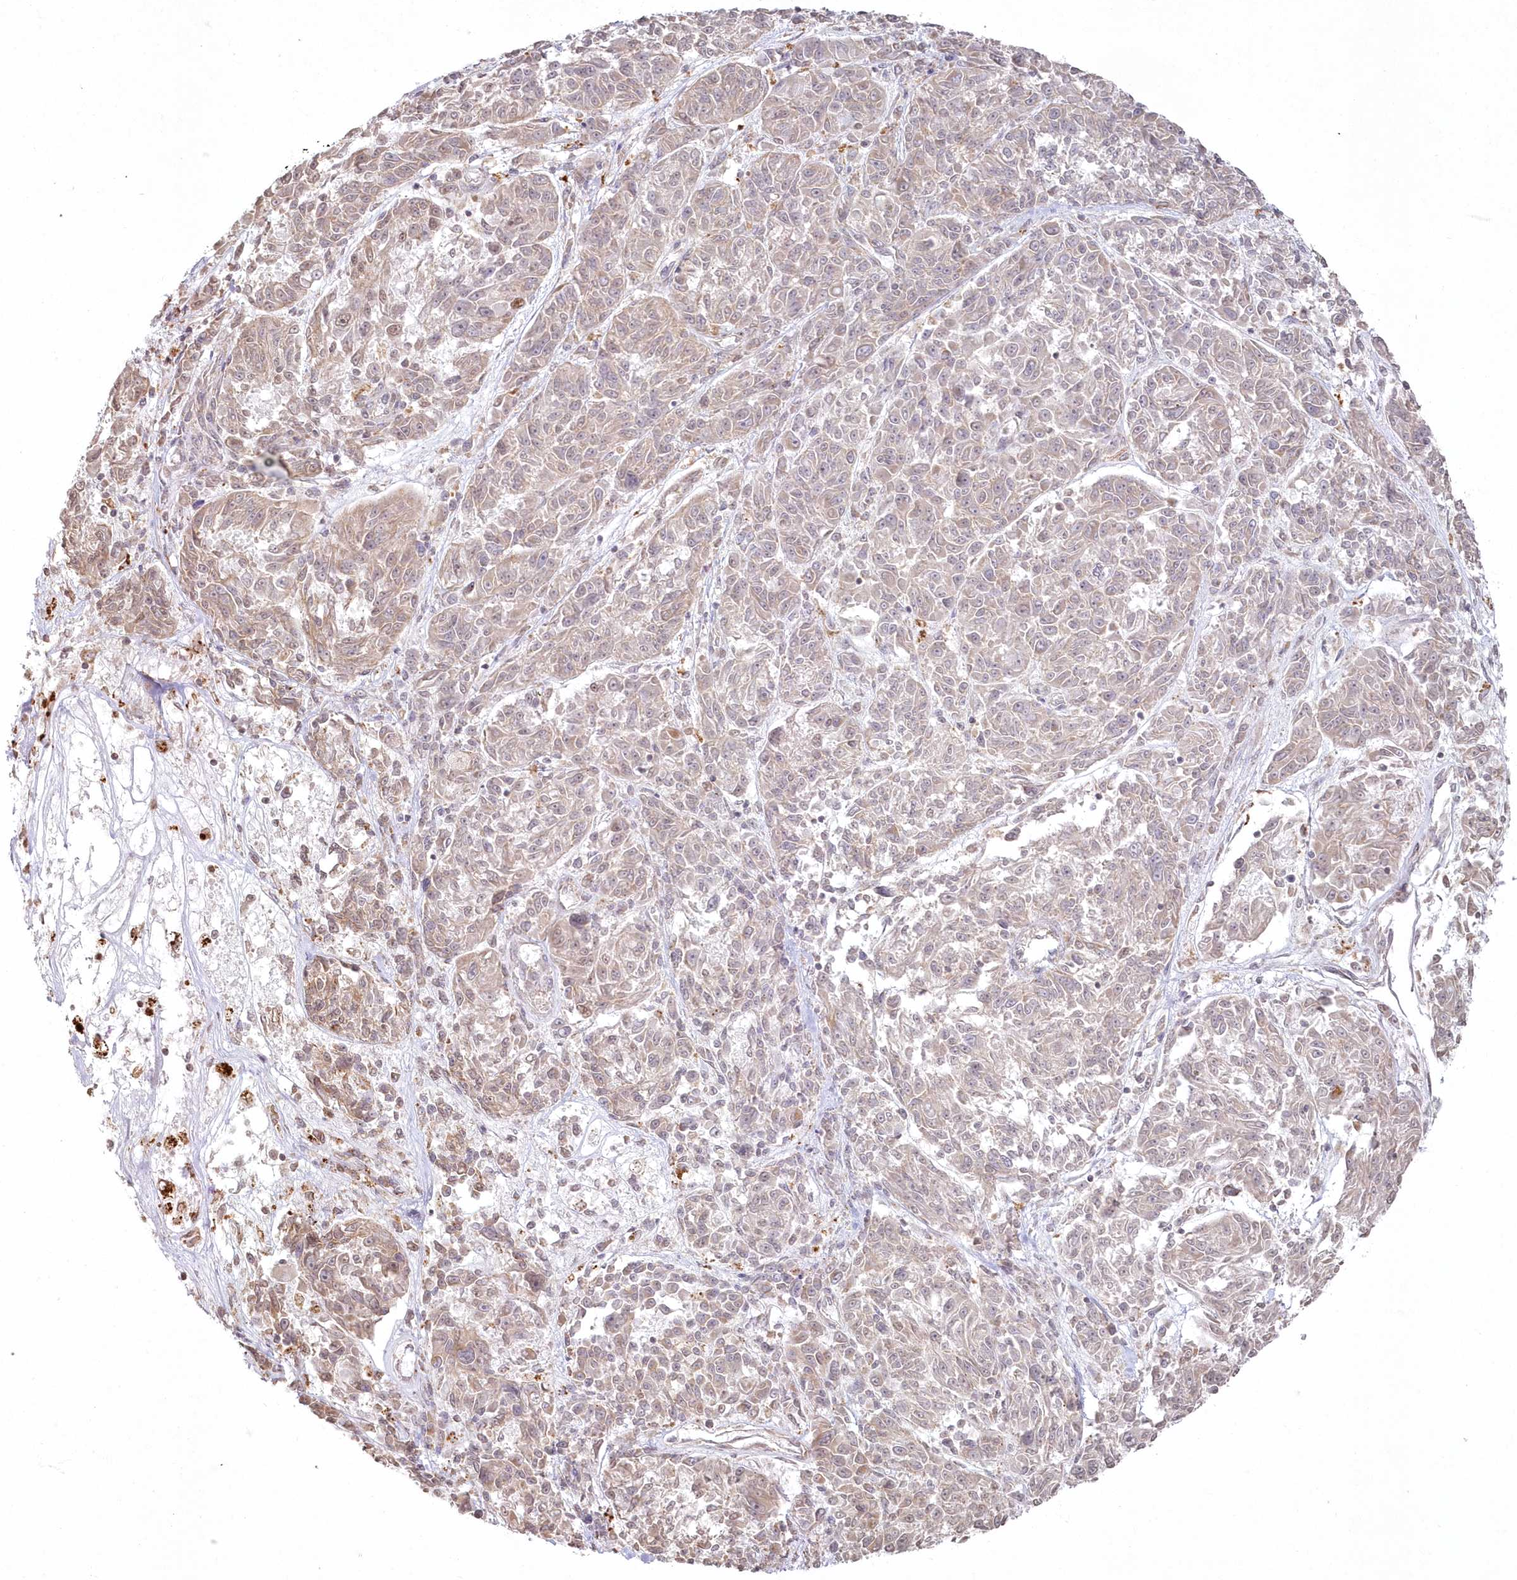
{"staining": {"intensity": "weak", "quantity": "25%-75%", "location": "nuclear"}, "tissue": "melanoma", "cell_type": "Tumor cells", "image_type": "cancer", "snomed": [{"axis": "morphology", "description": "Malignant melanoma, NOS"}, {"axis": "topography", "description": "Skin"}], "caption": "An IHC histopathology image of tumor tissue is shown. Protein staining in brown labels weak nuclear positivity in malignant melanoma within tumor cells.", "gene": "ARSB", "patient": {"sex": "male", "age": 53}}